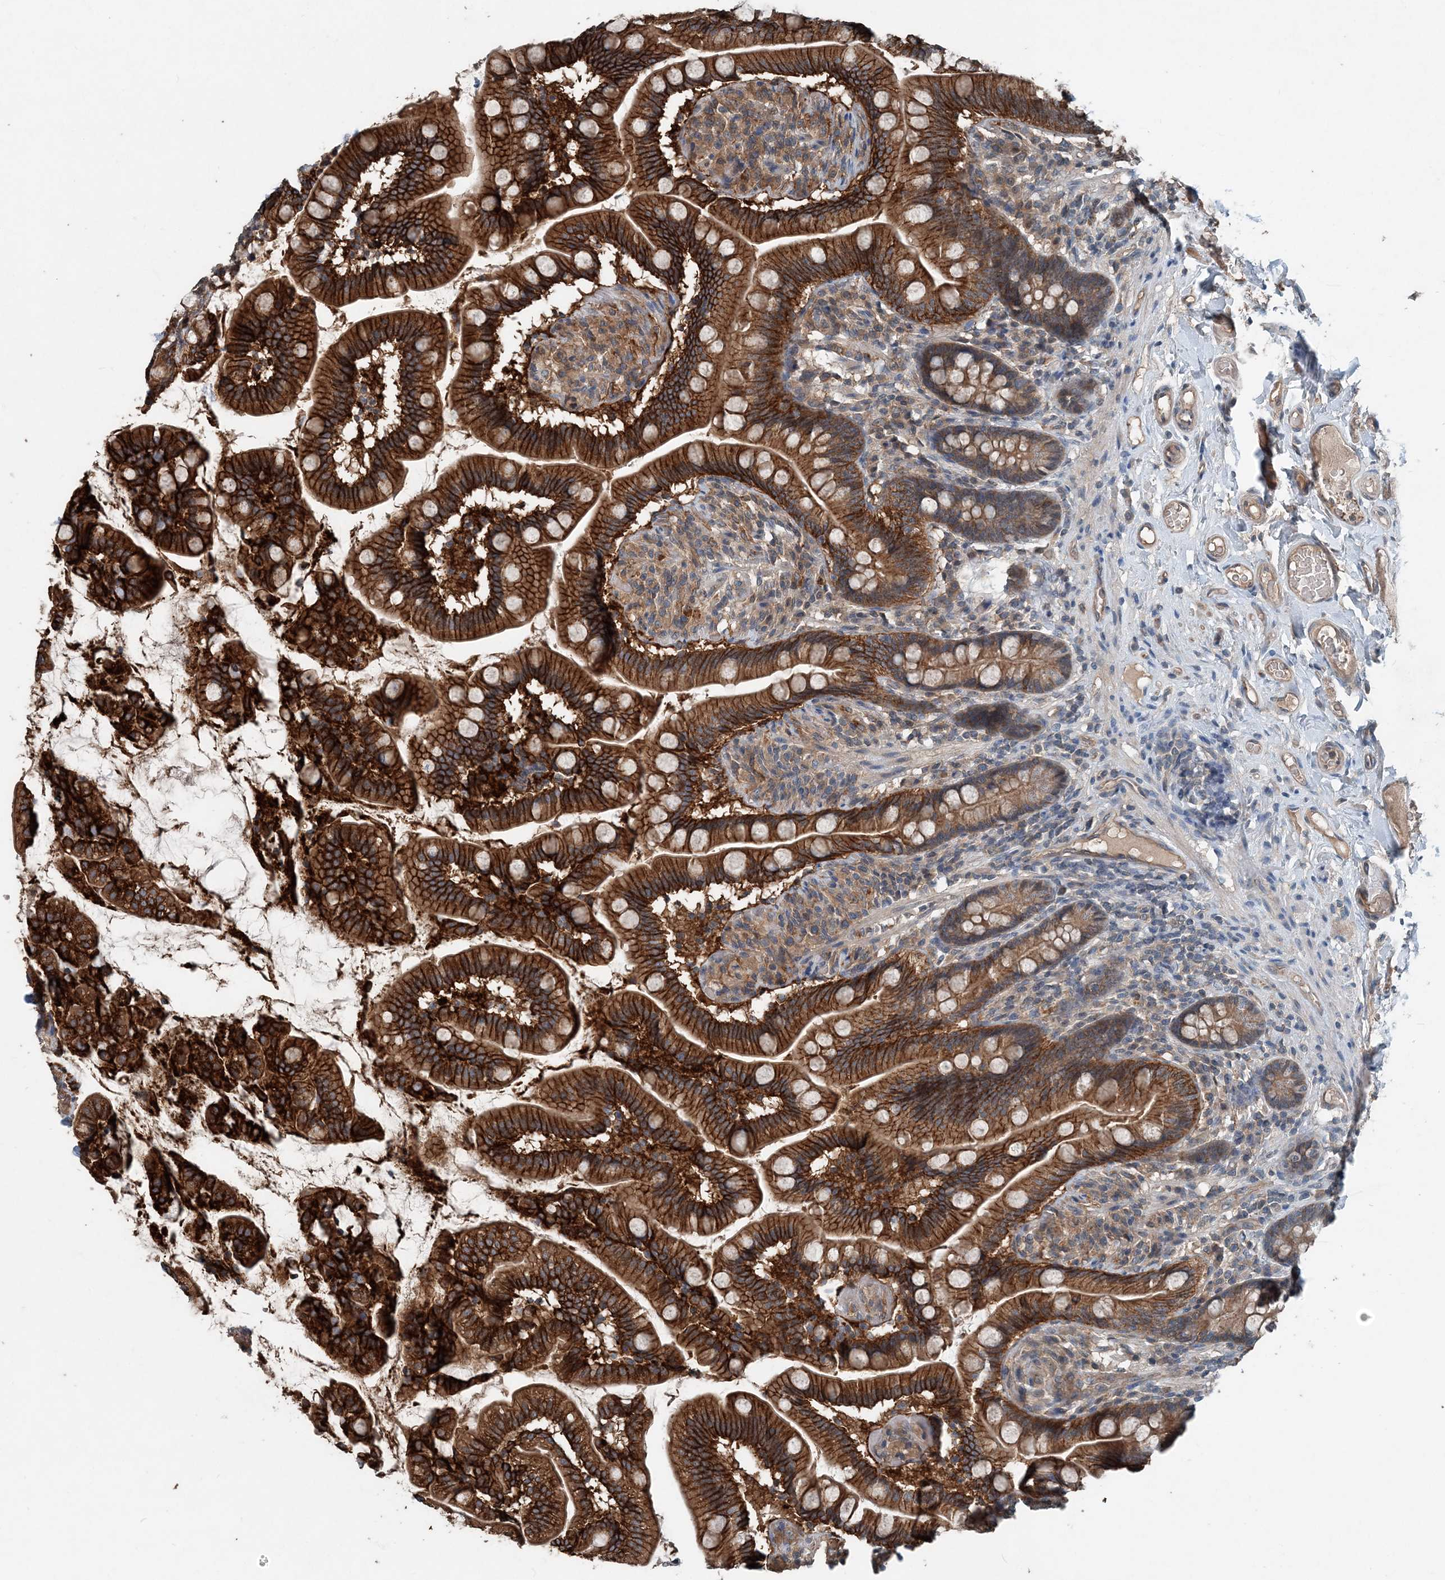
{"staining": {"intensity": "strong", "quantity": ">75%", "location": "cytoplasmic/membranous"}, "tissue": "small intestine", "cell_type": "Glandular cells", "image_type": "normal", "snomed": [{"axis": "morphology", "description": "Normal tissue, NOS"}, {"axis": "topography", "description": "Small intestine"}], "caption": "The photomicrograph shows immunohistochemical staining of normal small intestine. There is strong cytoplasmic/membranous positivity is identified in approximately >75% of glandular cells. The staining was performed using DAB (3,3'-diaminobenzidine), with brown indicating positive protein expression. Nuclei are stained blue with hematoxylin.", "gene": "SMPD3", "patient": {"sex": "female", "age": 64}}